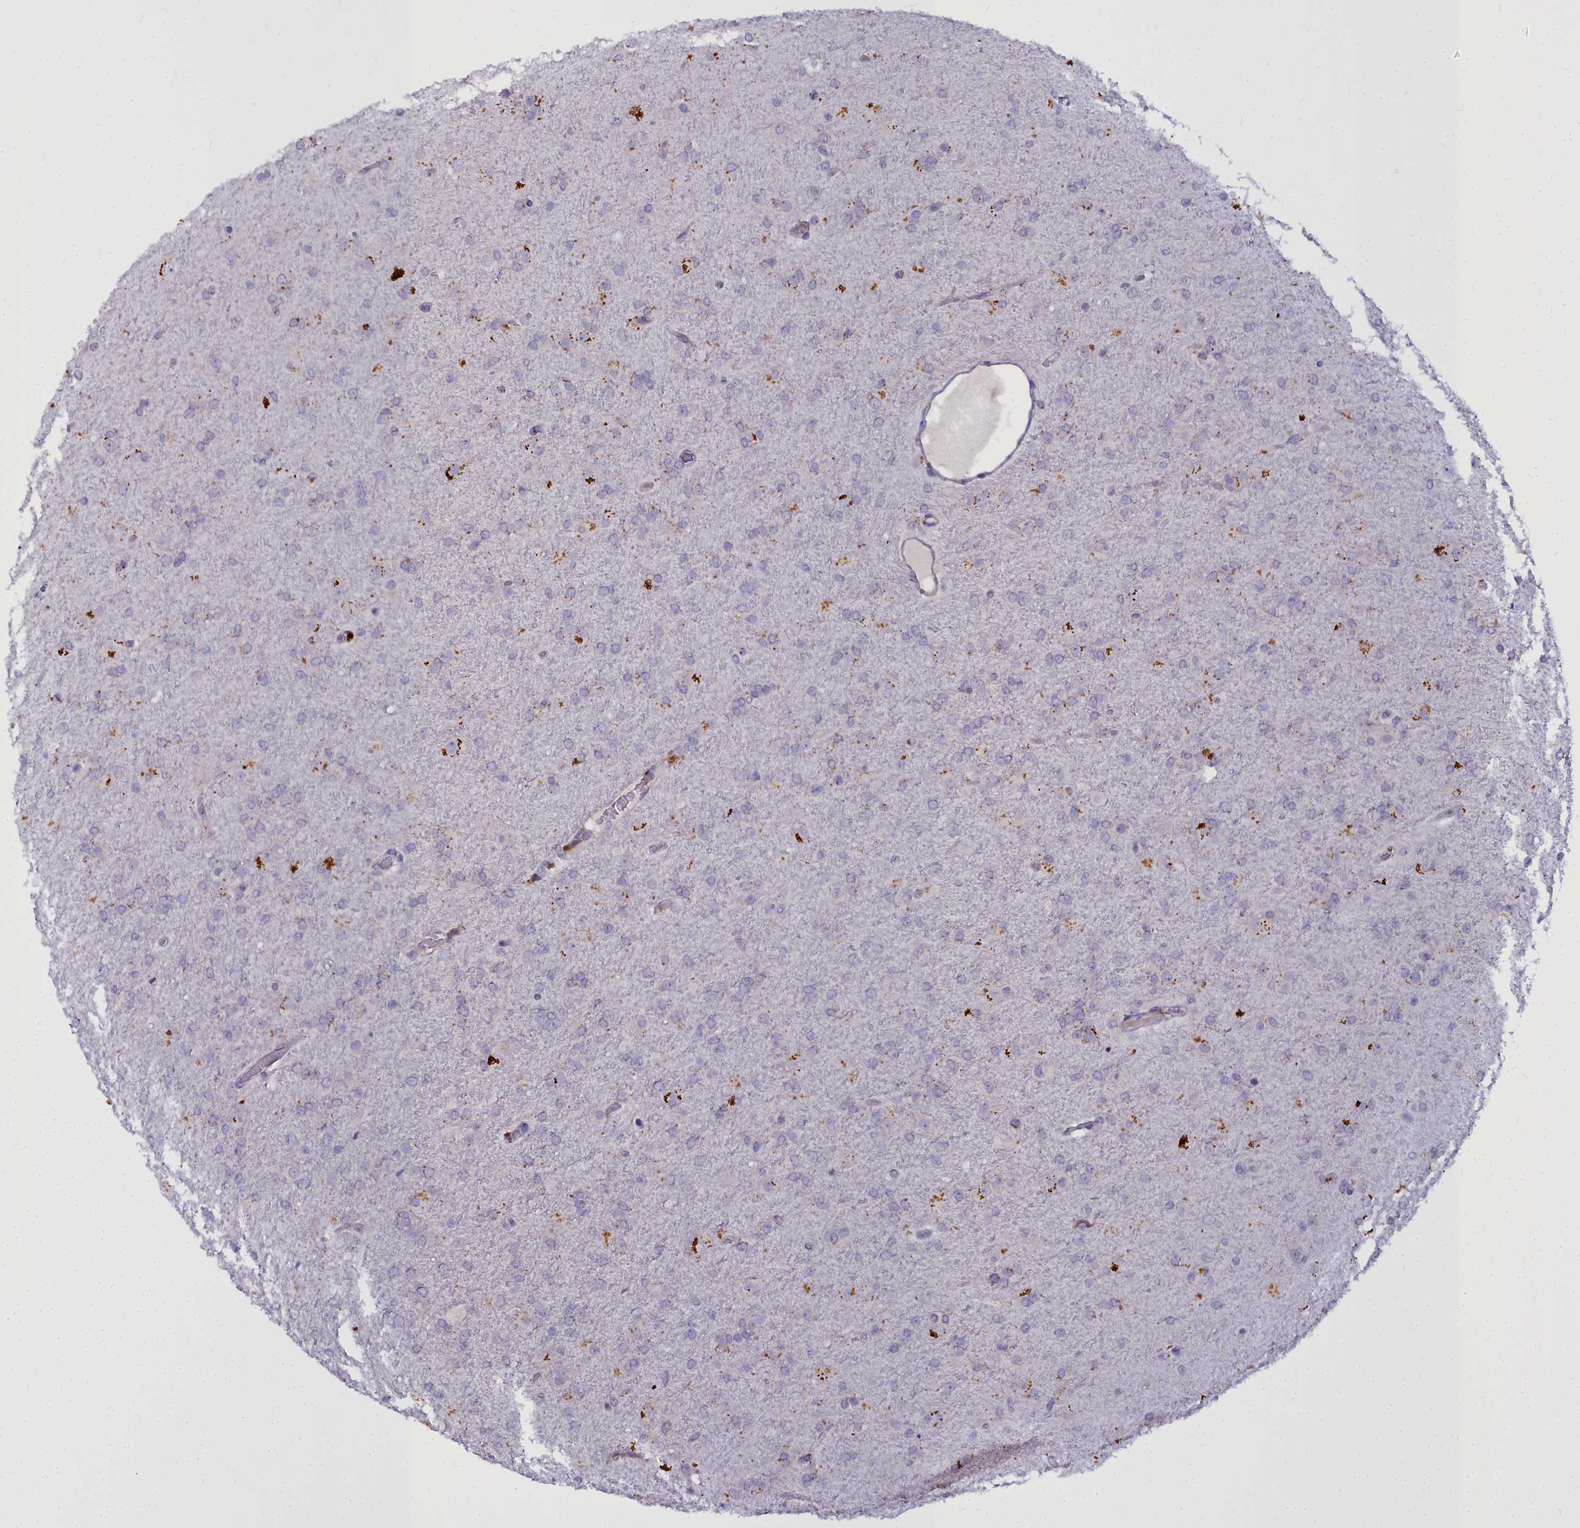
{"staining": {"intensity": "strong", "quantity": "<25%", "location": "cytoplasmic/membranous"}, "tissue": "glioma", "cell_type": "Tumor cells", "image_type": "cancer", "snomed": [{"axis": "morphology", "description": "Glioma, malignant, Low grade"}, {"axis": "topography", "description": "Brain"}], "caption": "A medium amount of strong cytoplasmic/membranous expression is present in about <25% of tumor cells in glioma tissue.", "gene": "WDPCP", "patient": {"sex": "male", "age": 65}}